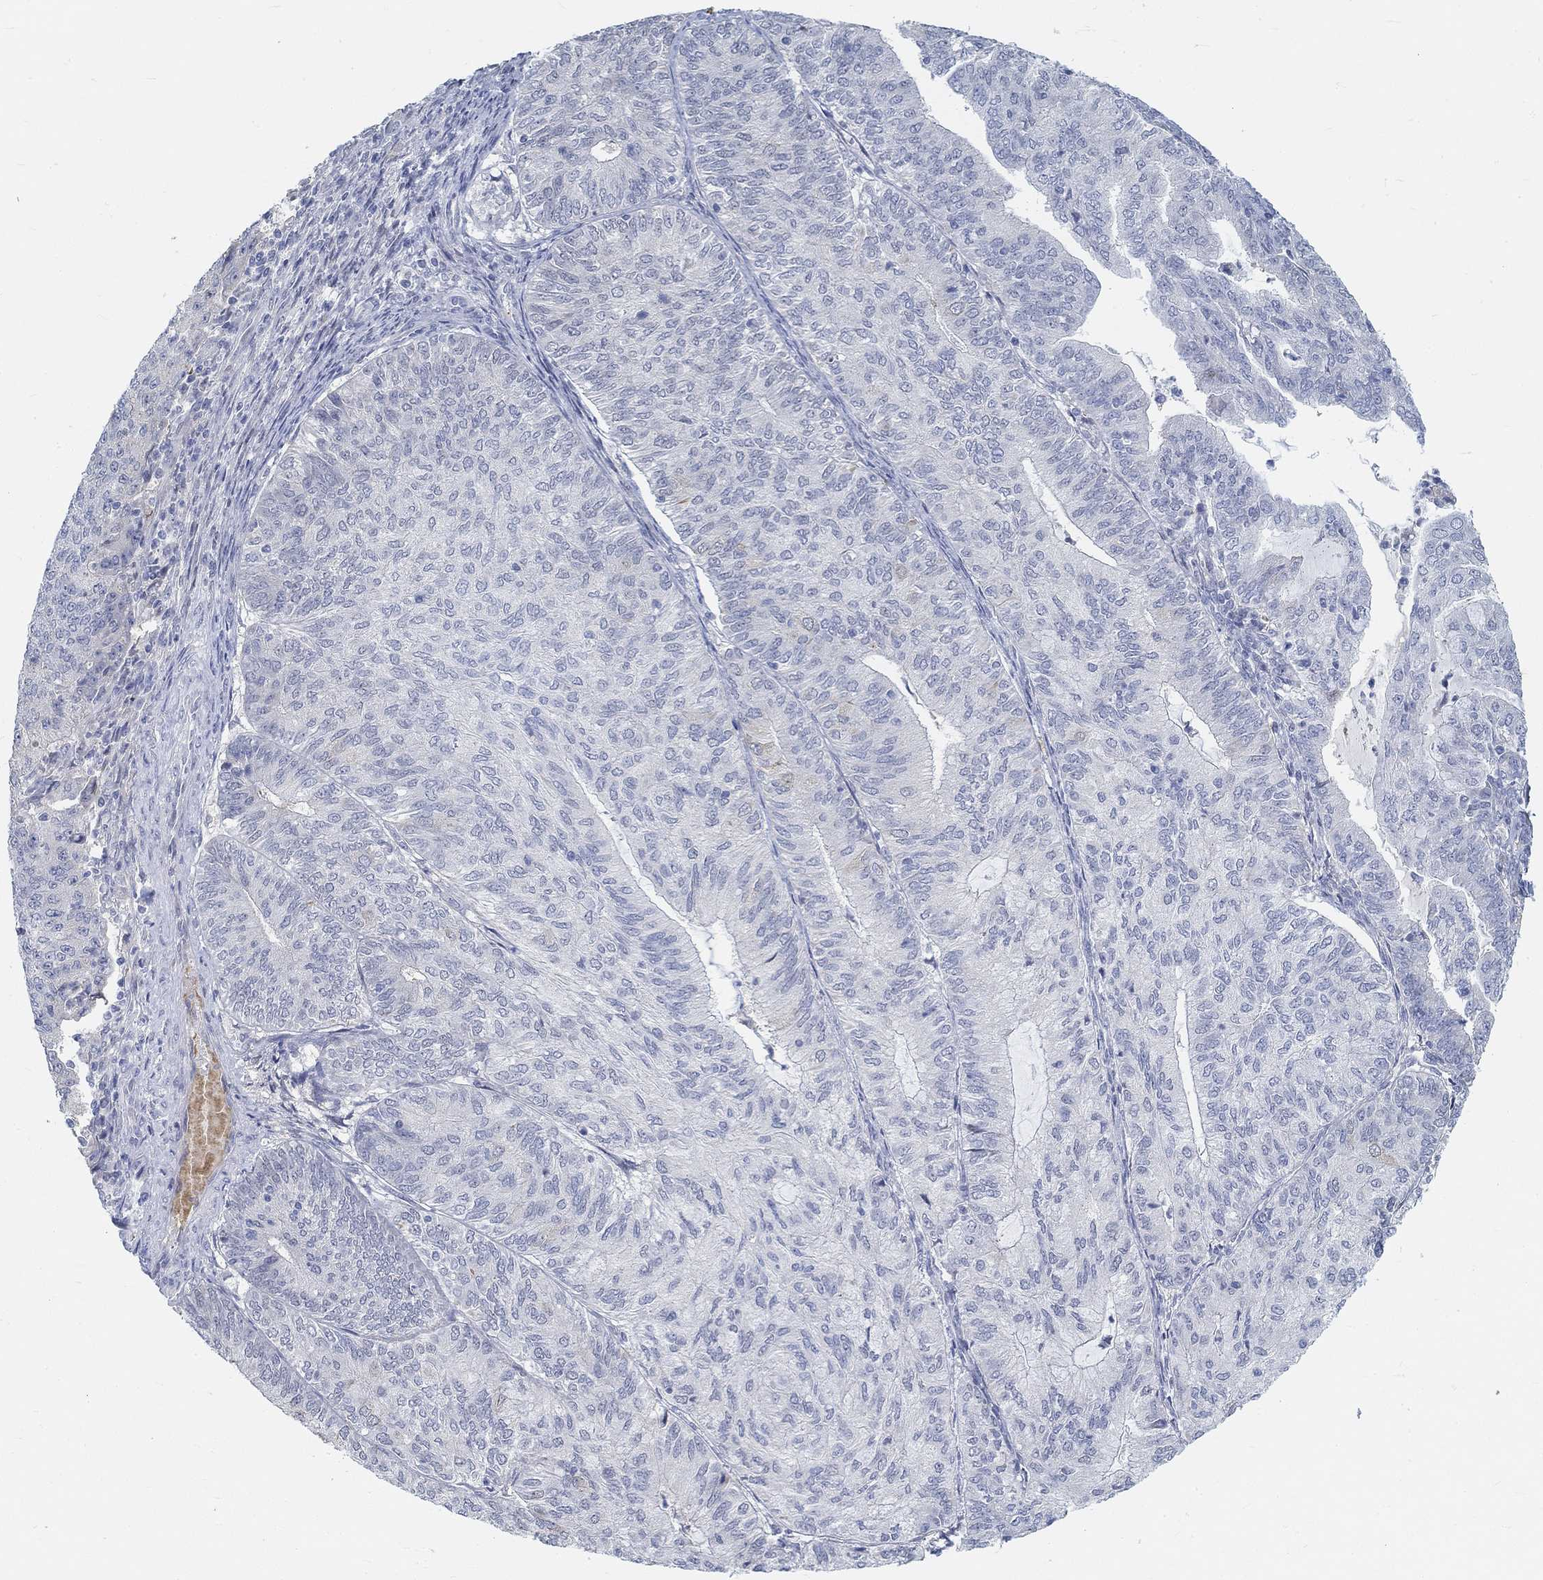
{"staining": {"intensity": "negative", "quantity": "none", "location": "none"}, "tissue": "endometrial cancer", "cell_type": "Tumor cells", "image_type": "cancer", "snomed": [{"axis": "morphology", "description": "Adenocarcinoma, NOS"}, {"axis": "topography", "description": "Endometrium"}], "caption": "This photomicrograph is of endometrial adenocarcinoma stained with IHC to label a protein in brown with the nuclei are counter-stained blue. There is no expression in tumor cells.", "gene": "SNTG2", "patient": {"sex": "female", "age": 82}}